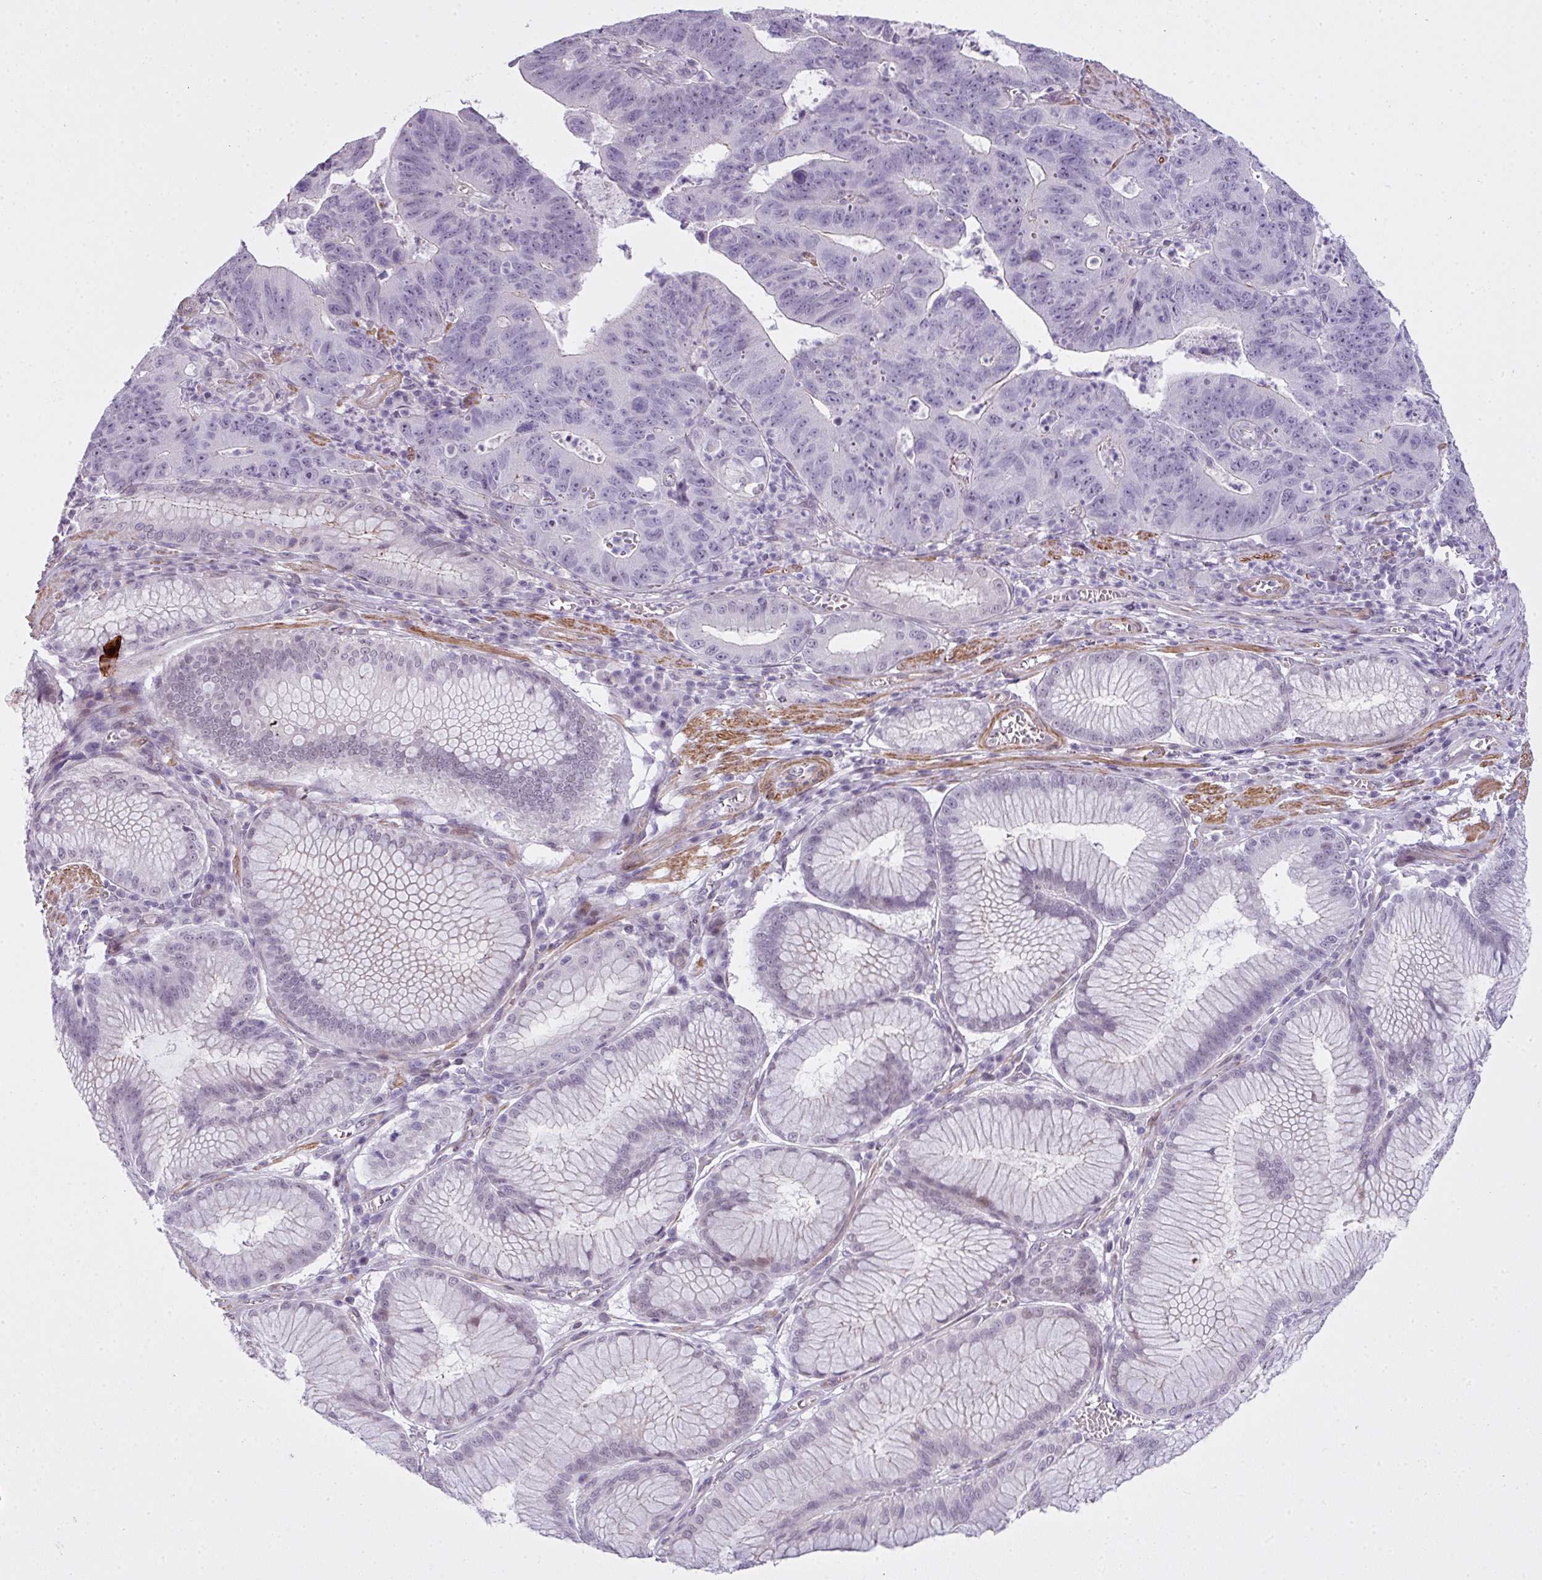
{"staining": {"intensity": "negative", "quantity": "none", "location": "none"}, "tissue": "stomach cancer", "cell_type": "Tumor cells", "image_type": "cancer", "snomed": [{"axis": "morphology", "description": "Adenocarcinoma, NOS"}, {"axis": "topography", "description": "Stomach"}], "caption": "This micrograph is of stomach cancer (adenocarcinoma) stained with immunohistochemistry (IHC) to label a protein in brown with the nuclei are counter-stained blue. There is no expression in tumor cells.", "gene": "ZNF688", "patient": {"sex": "male", "age": 59}}